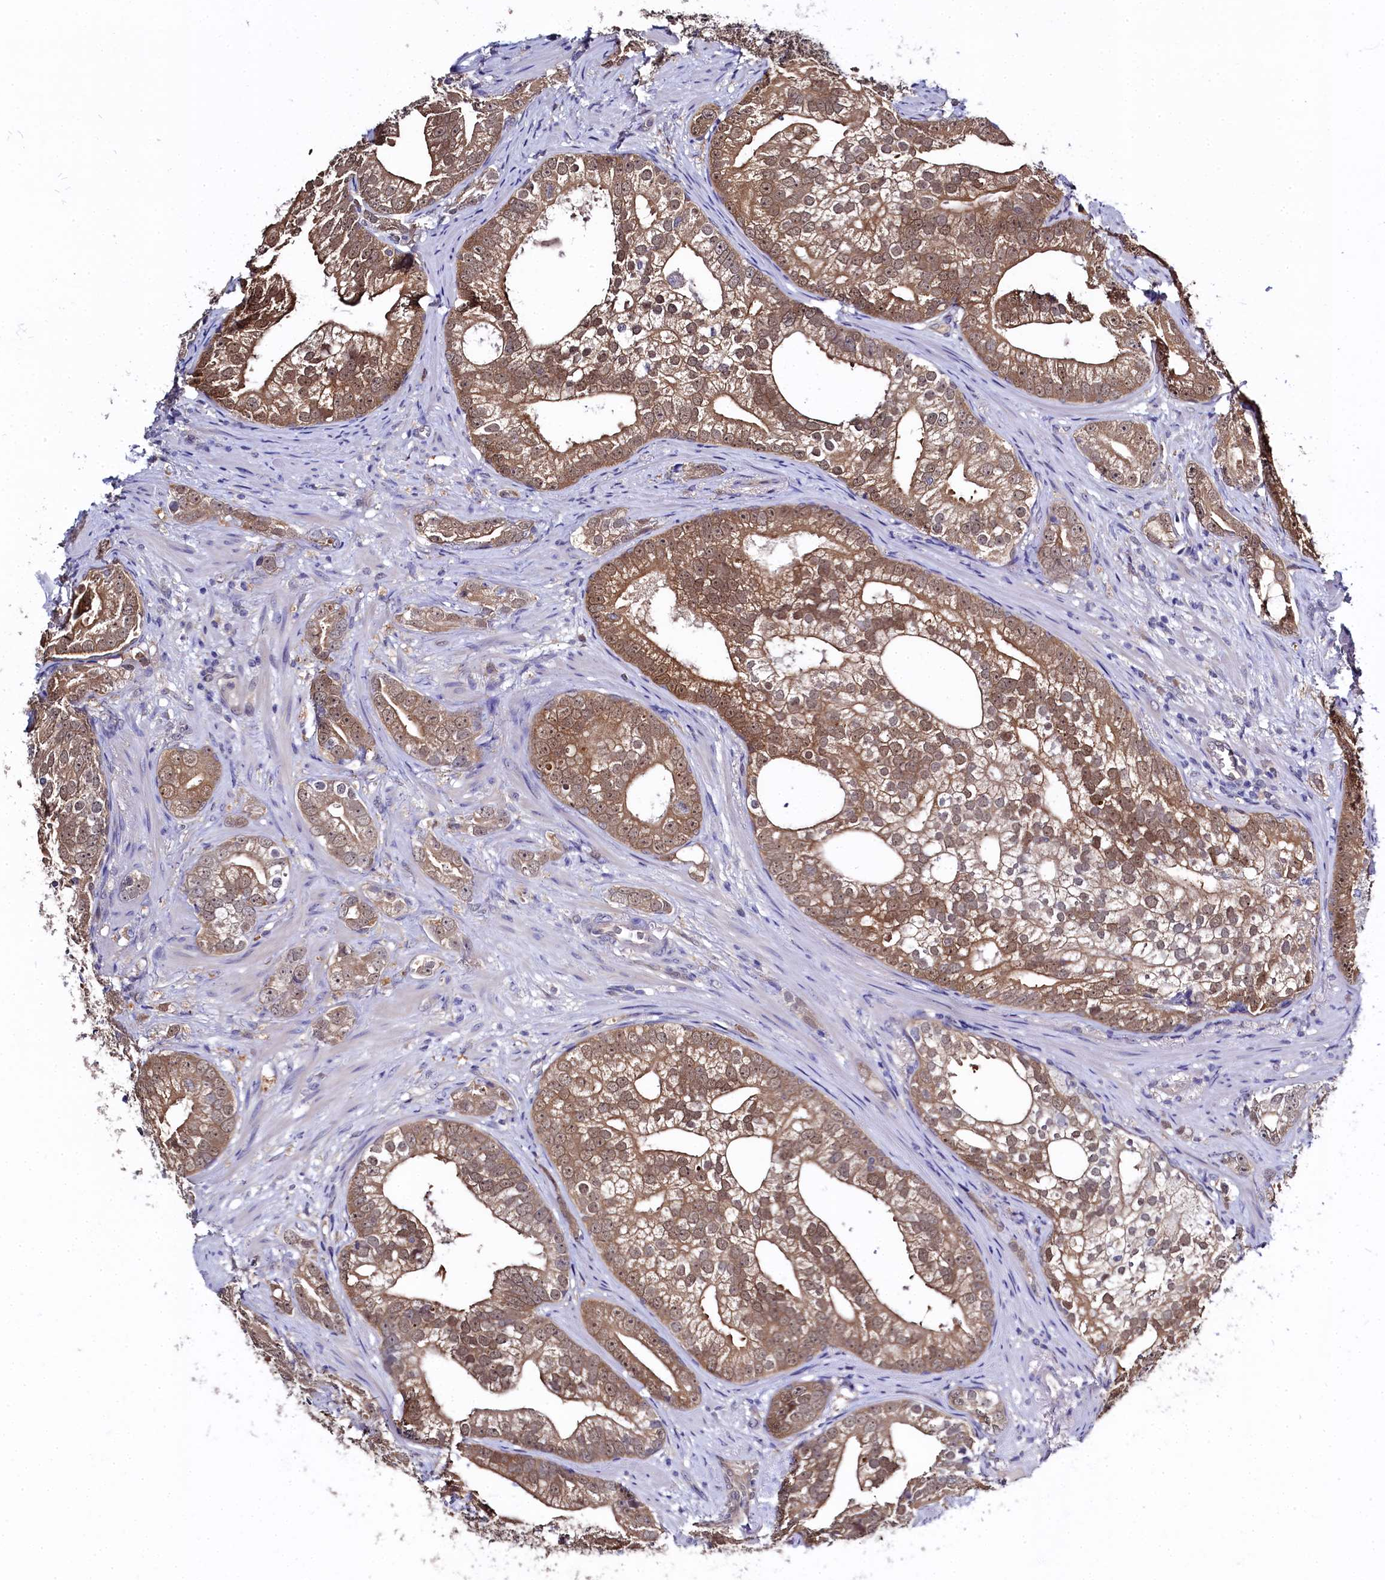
{"staining": {"intensity": "weak", "quantity": ">75%", "location": "cytoplasmic/membranous,nuclear"}, "tissue": "prostate cancer", "cell_type": "Tumor cells", "image_type": "cancer", "snomed": [{"axis": "morphology", "description": "Adenocarcinoma, High grade"}, {"axis": "topography", "description": "Prostate"}], "caption": "Human adenocarcinoma (high-grade) (prostate) stained with a brown dye shows weak cytoplasmic/membranous and nuclear positive expression in about >75% of tumor cells.", "gene": "C11orf54", "patient": {"sex": "male", "age": 75}}